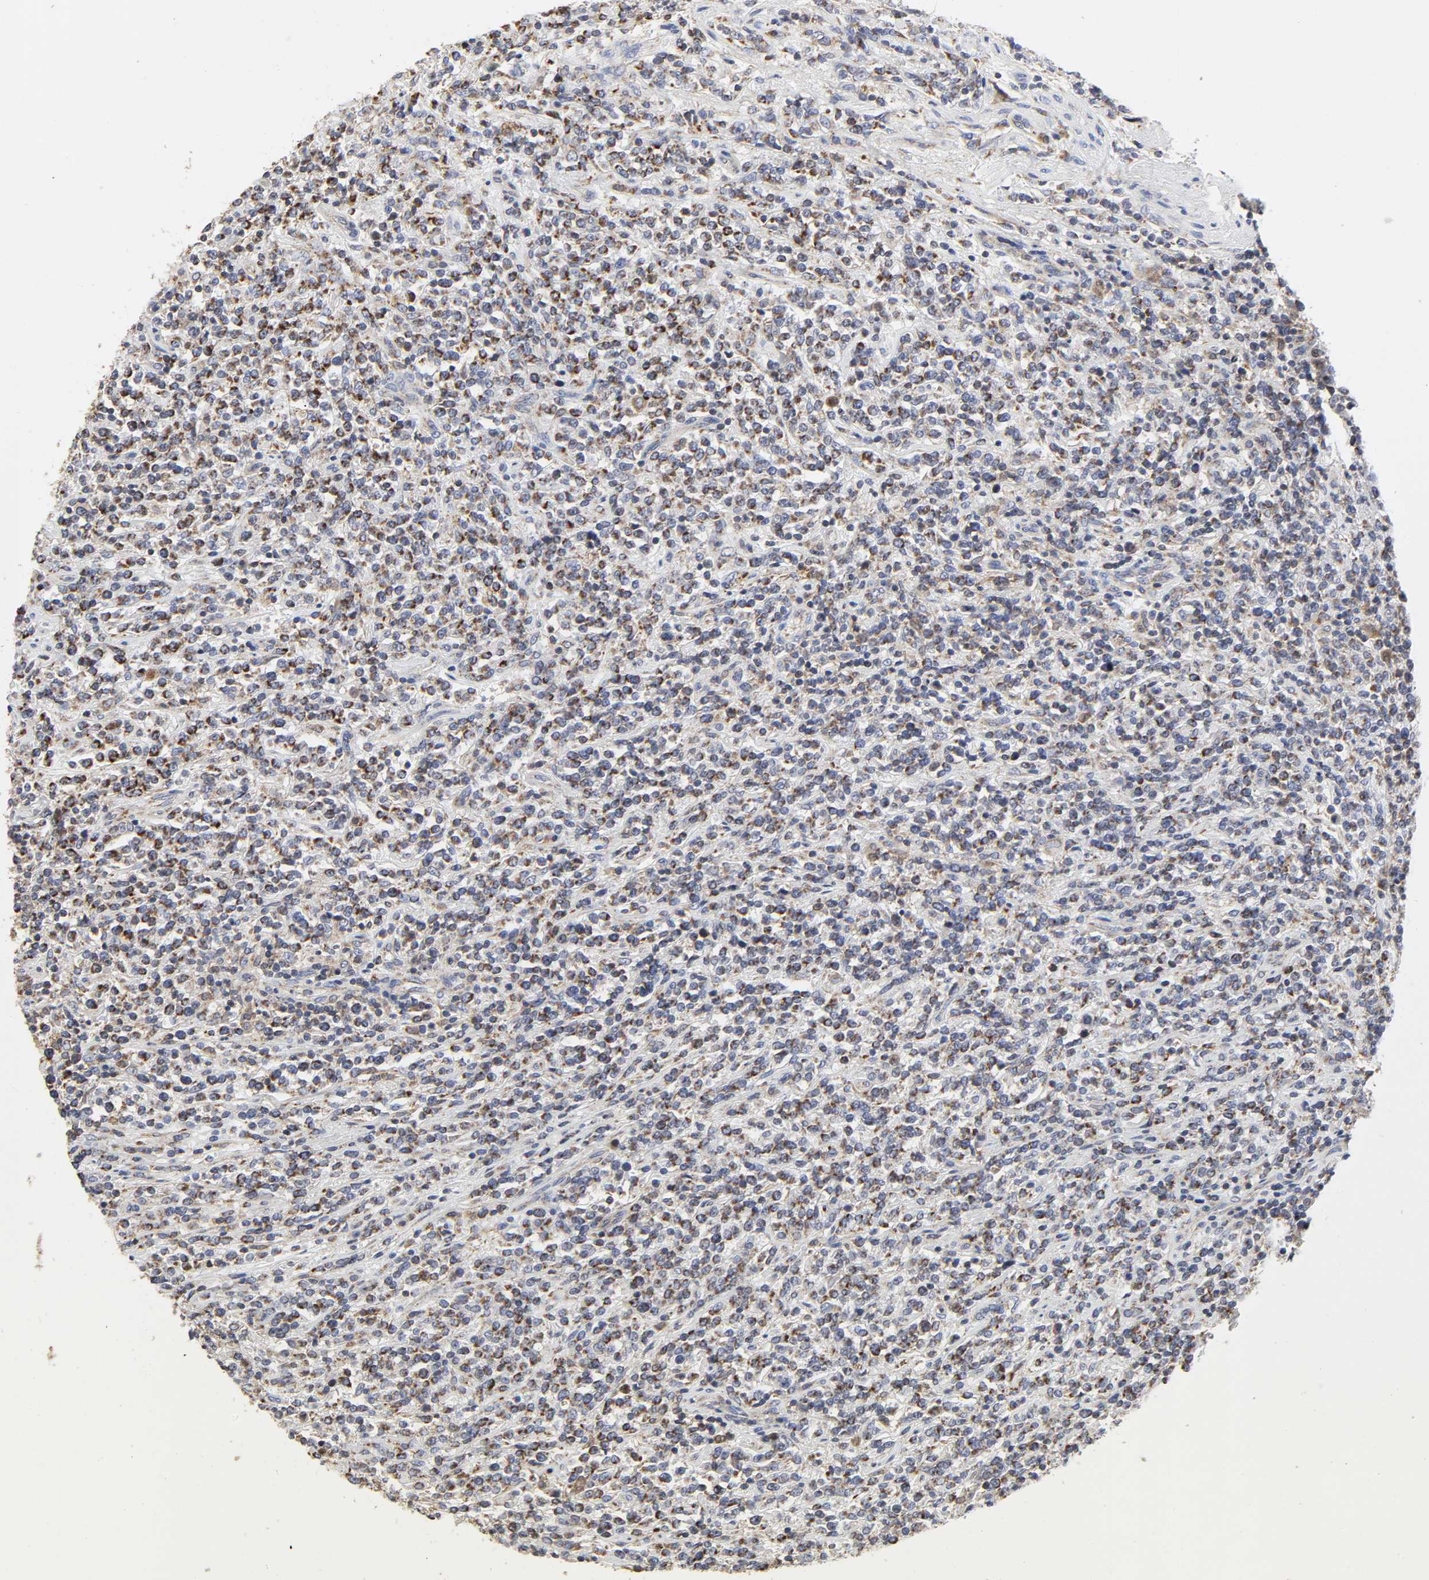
{"staining": {"intensity": "strong", "quantity": "25%-75%", "location": "cytoplasmic/membranous"}, "tissue": "lymphoma", "cell_type": "Tumor cells", "image_type": "cancer", "snomed": [{"axis": "morphology", "description": "Malignant lymphoma, non-Hodgkin's type, High grade"}, {"axis": "topography", "description": "Soft tissue"}], "caption": "Lymphoma stained with IHC shows strong cytoplasmic/membranous expression in about 25%-75% of tumor cells.", "gene": "COX6B1", "patient": {"sex": "male", "age": 18}}